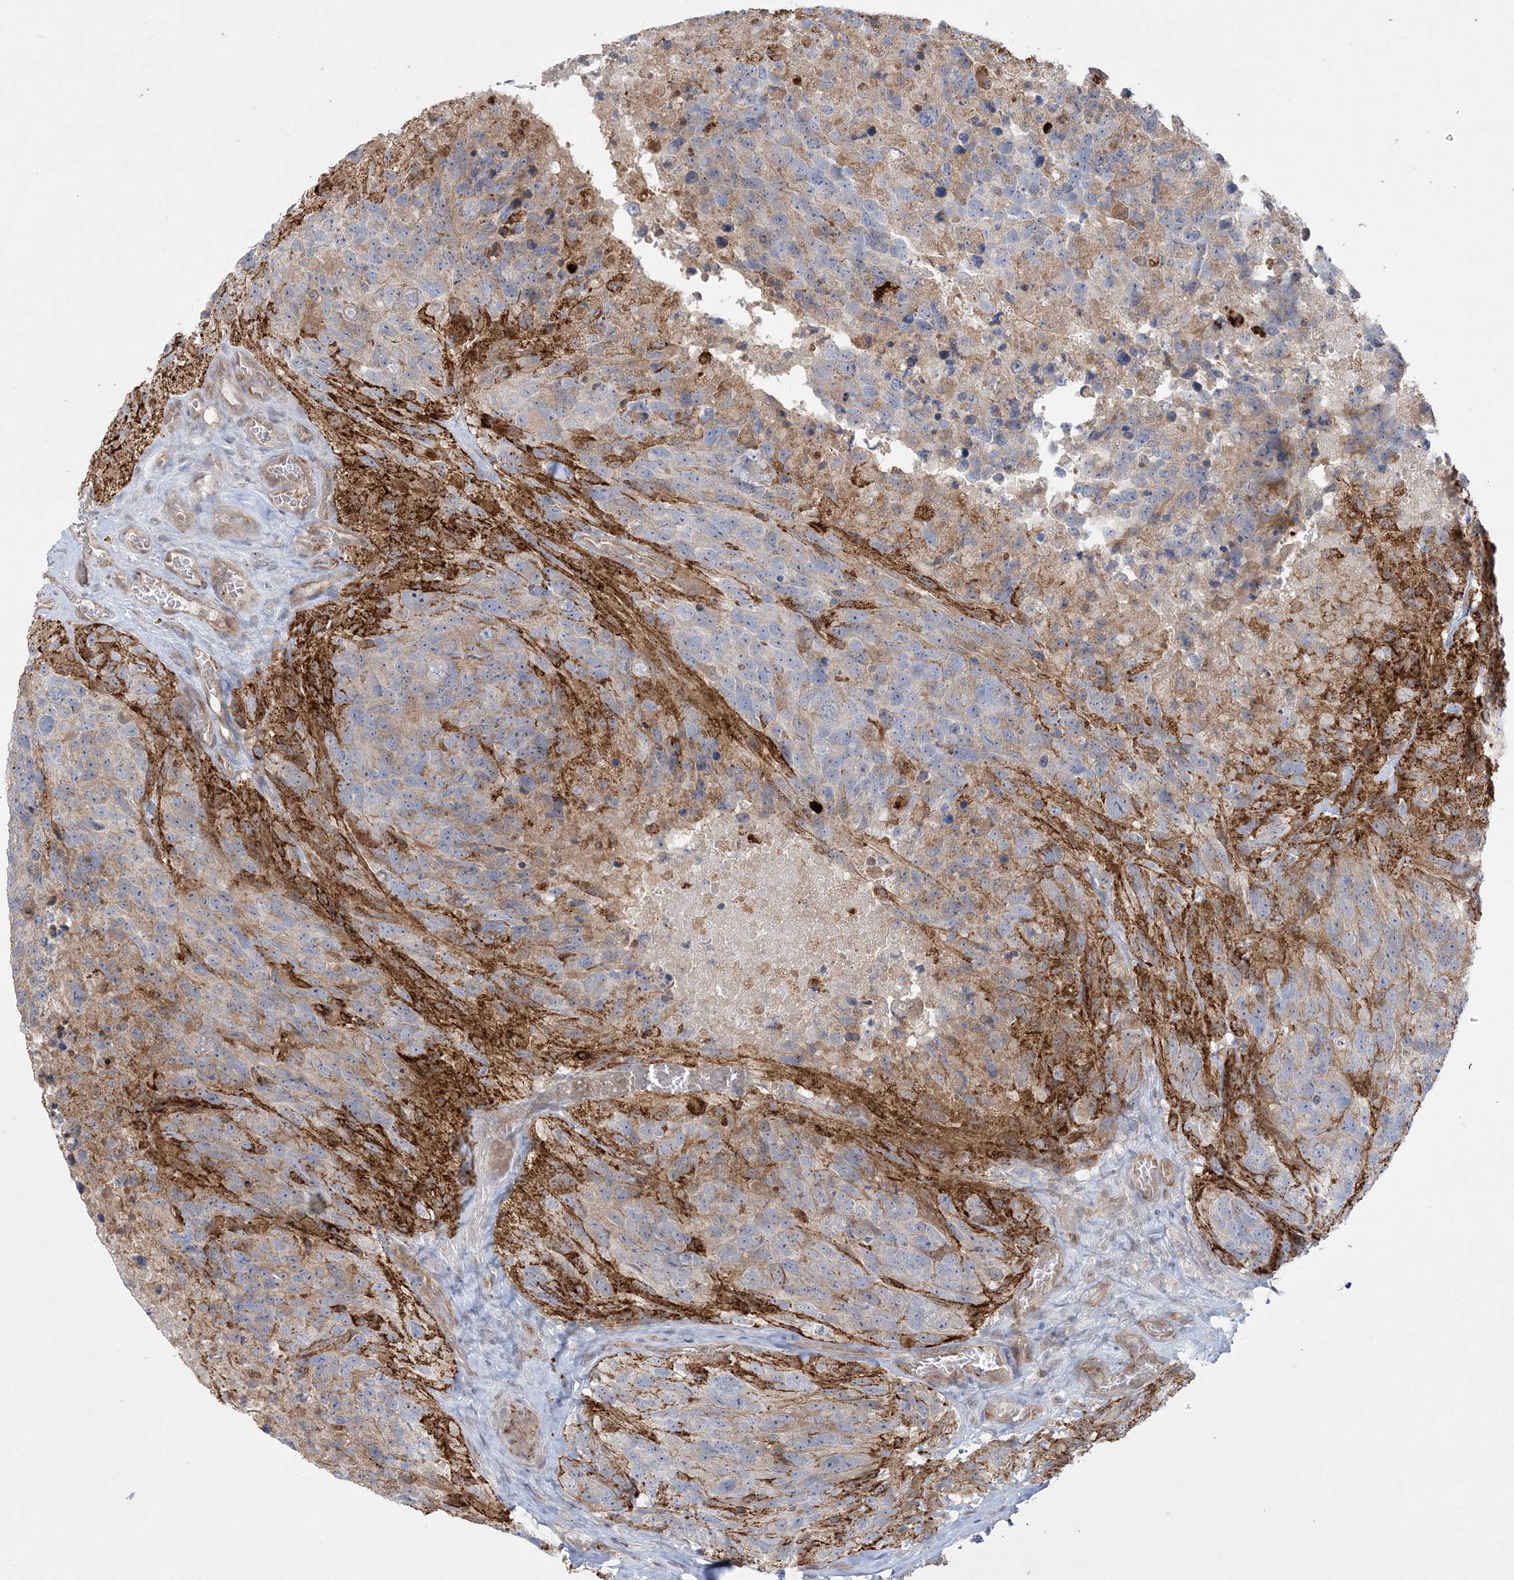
{"staining": {"intensity": "negative", "quantity": "none", "location": "none"}, "tissue": "glioma", "cell_type": "Tumor cells", "image_type": "cancer", "snomed": [{"axis": "morphology", "description": "Glioma, malignant, High grade"}, {"axis": "topography", "description": "Brain"}], "caption": "This micrograph is of glioma stained with IHC to label a protein in brown with the nuclei are counter-stained blue. There is no positivity in tumor cells.", "gene": "INPP1", "patient": {"sex": "male", "age": 69}}